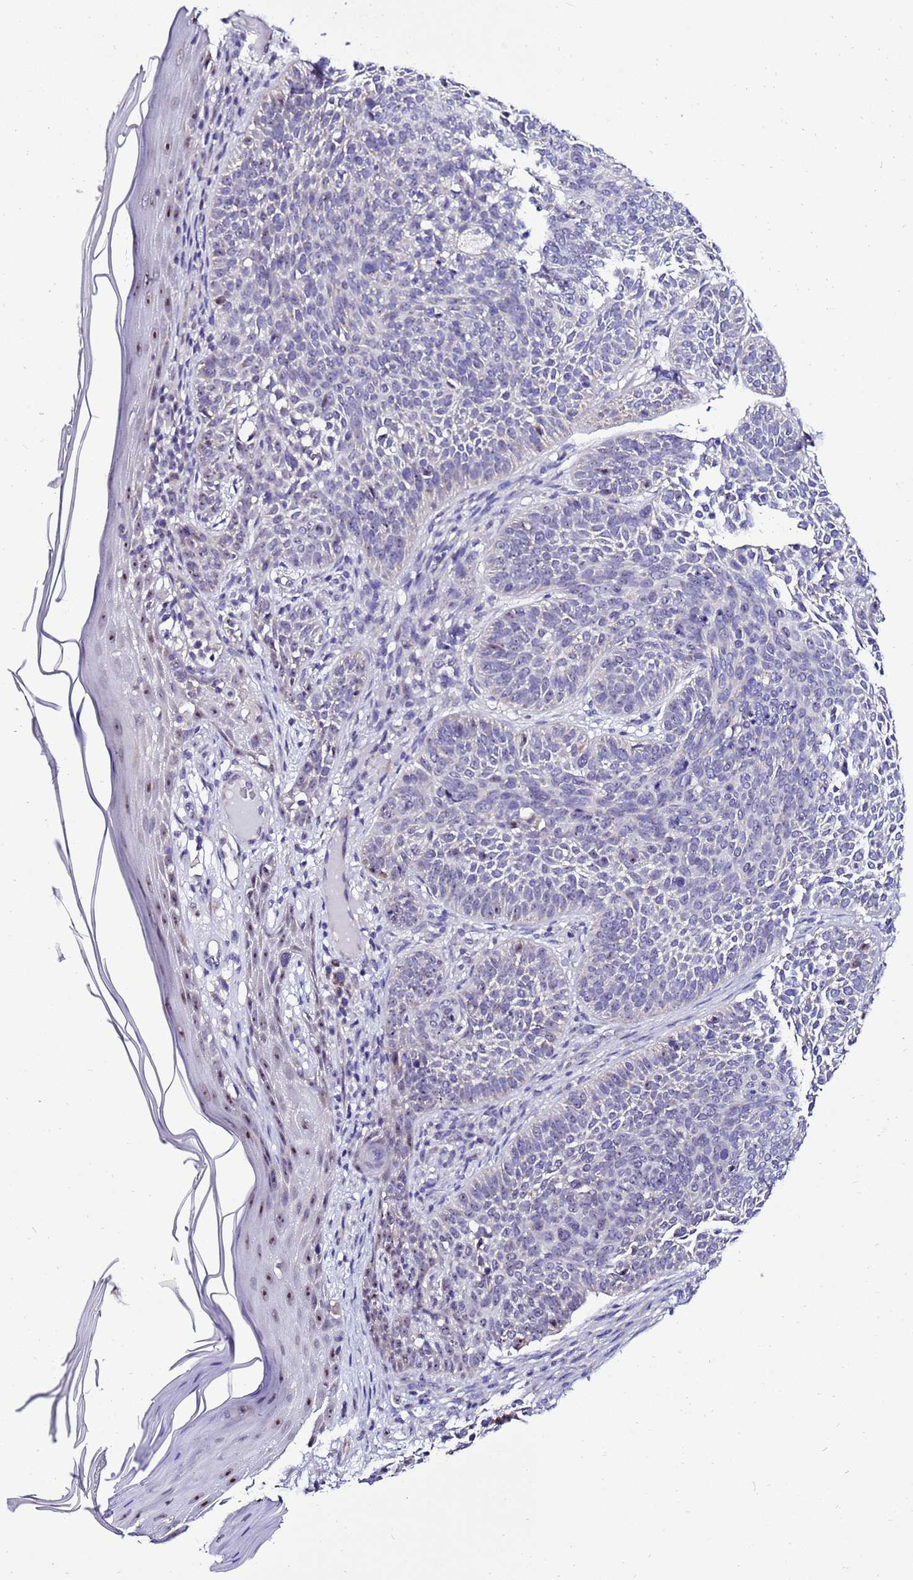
{"staining": {"intensity": "negative", "quantity": "none", "location": "none"}, "tissue": "skin cancer", "cell_type": "Tumor cells", "image_type": "cancer", "snomed": [{"axis": "morphology", "description": "Basal cell carcinoma"}, {"axis": "topography", "description": "Skin"}], "caption": "Tumor cells show no significant protein positivity in skin cancer (basal cell carcinoma).", "gene": "DPH6", "patient": {"sex": "male", "age": 85}}